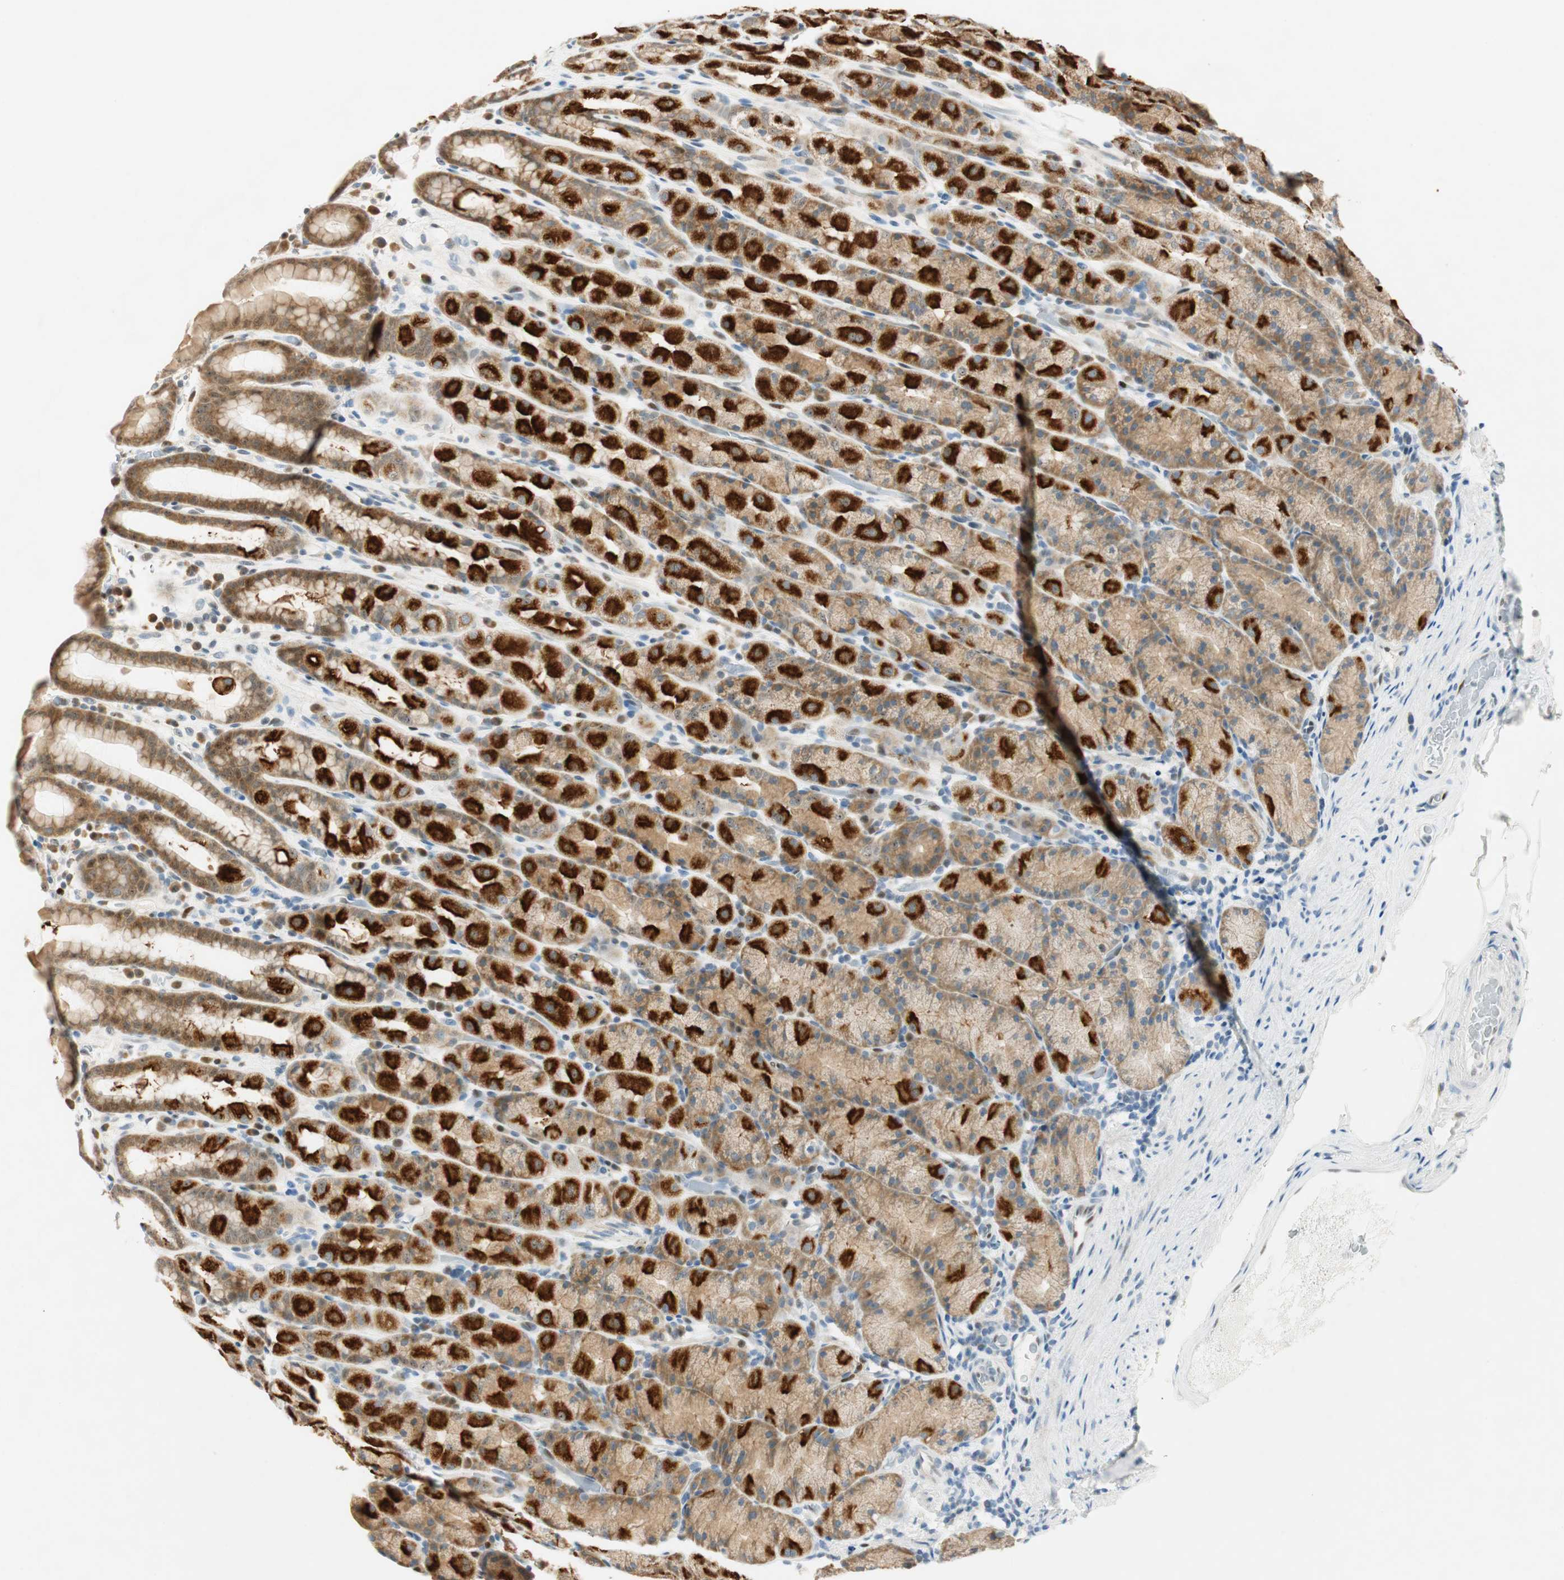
{"staining": {"intensity": "strong", "quantity": "25%-75%", "location": "cytoplasmic/membranous"}, "tissue": "stomach", "cell_type": "Glandular cells", "image_type": "normal", "snomed": [{"axis": "morphology", "description": "Normal tissue, NOS"}, {"axis": "topography", "description": "Stomach, upper"}], "caption": "Immunohistochemical staining of normal stomach exhibits high levels of strong cytoplasmic/membranous expression in about 25%-75% of glandular cells. Using DAB (brown) and hematoxylin (blue) stains, captured at high magnification using brightfield microscopy.", "gene": "MSX2", "patient": {"sex": "male", "age": 68}}